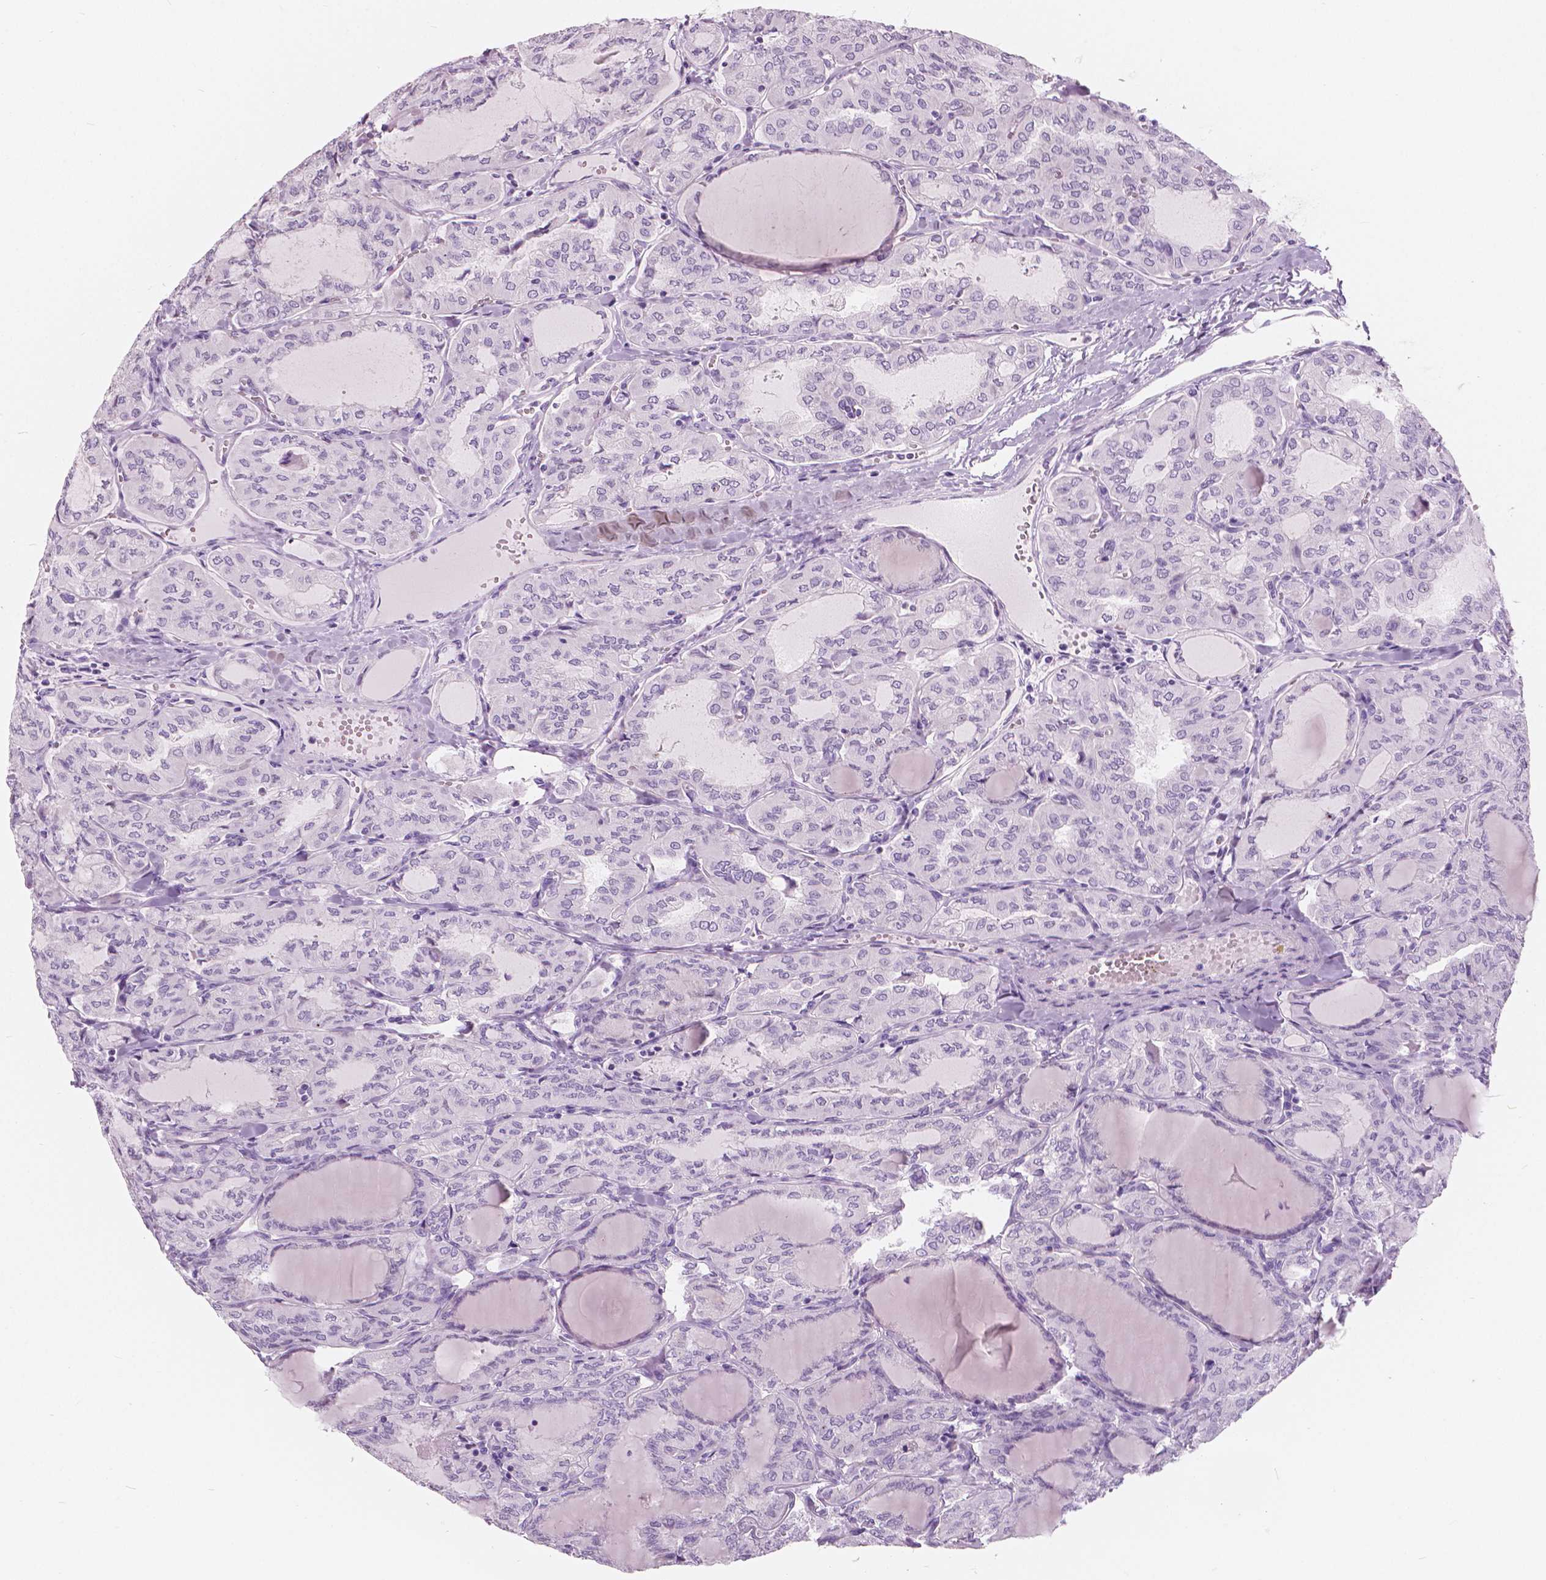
{"staining": {"intensity": "negative", "quantity": "none", "location": "none"}, "tissue": "thyroid cancer", "cell_type": "Tumor cells", "image_type": "cancer", "snomed": [{"axis": "morphology", "description": "Papillary adenocarcinoma, NOS"}, {"axis": "topography", "description": "Thyroid gland"}], "caption": "Tumor cells show no significant staining in thyroid papillary adenocarcinoma.", "gene": "A4GNT", "patient": {"sex": "male", "age": 20}}